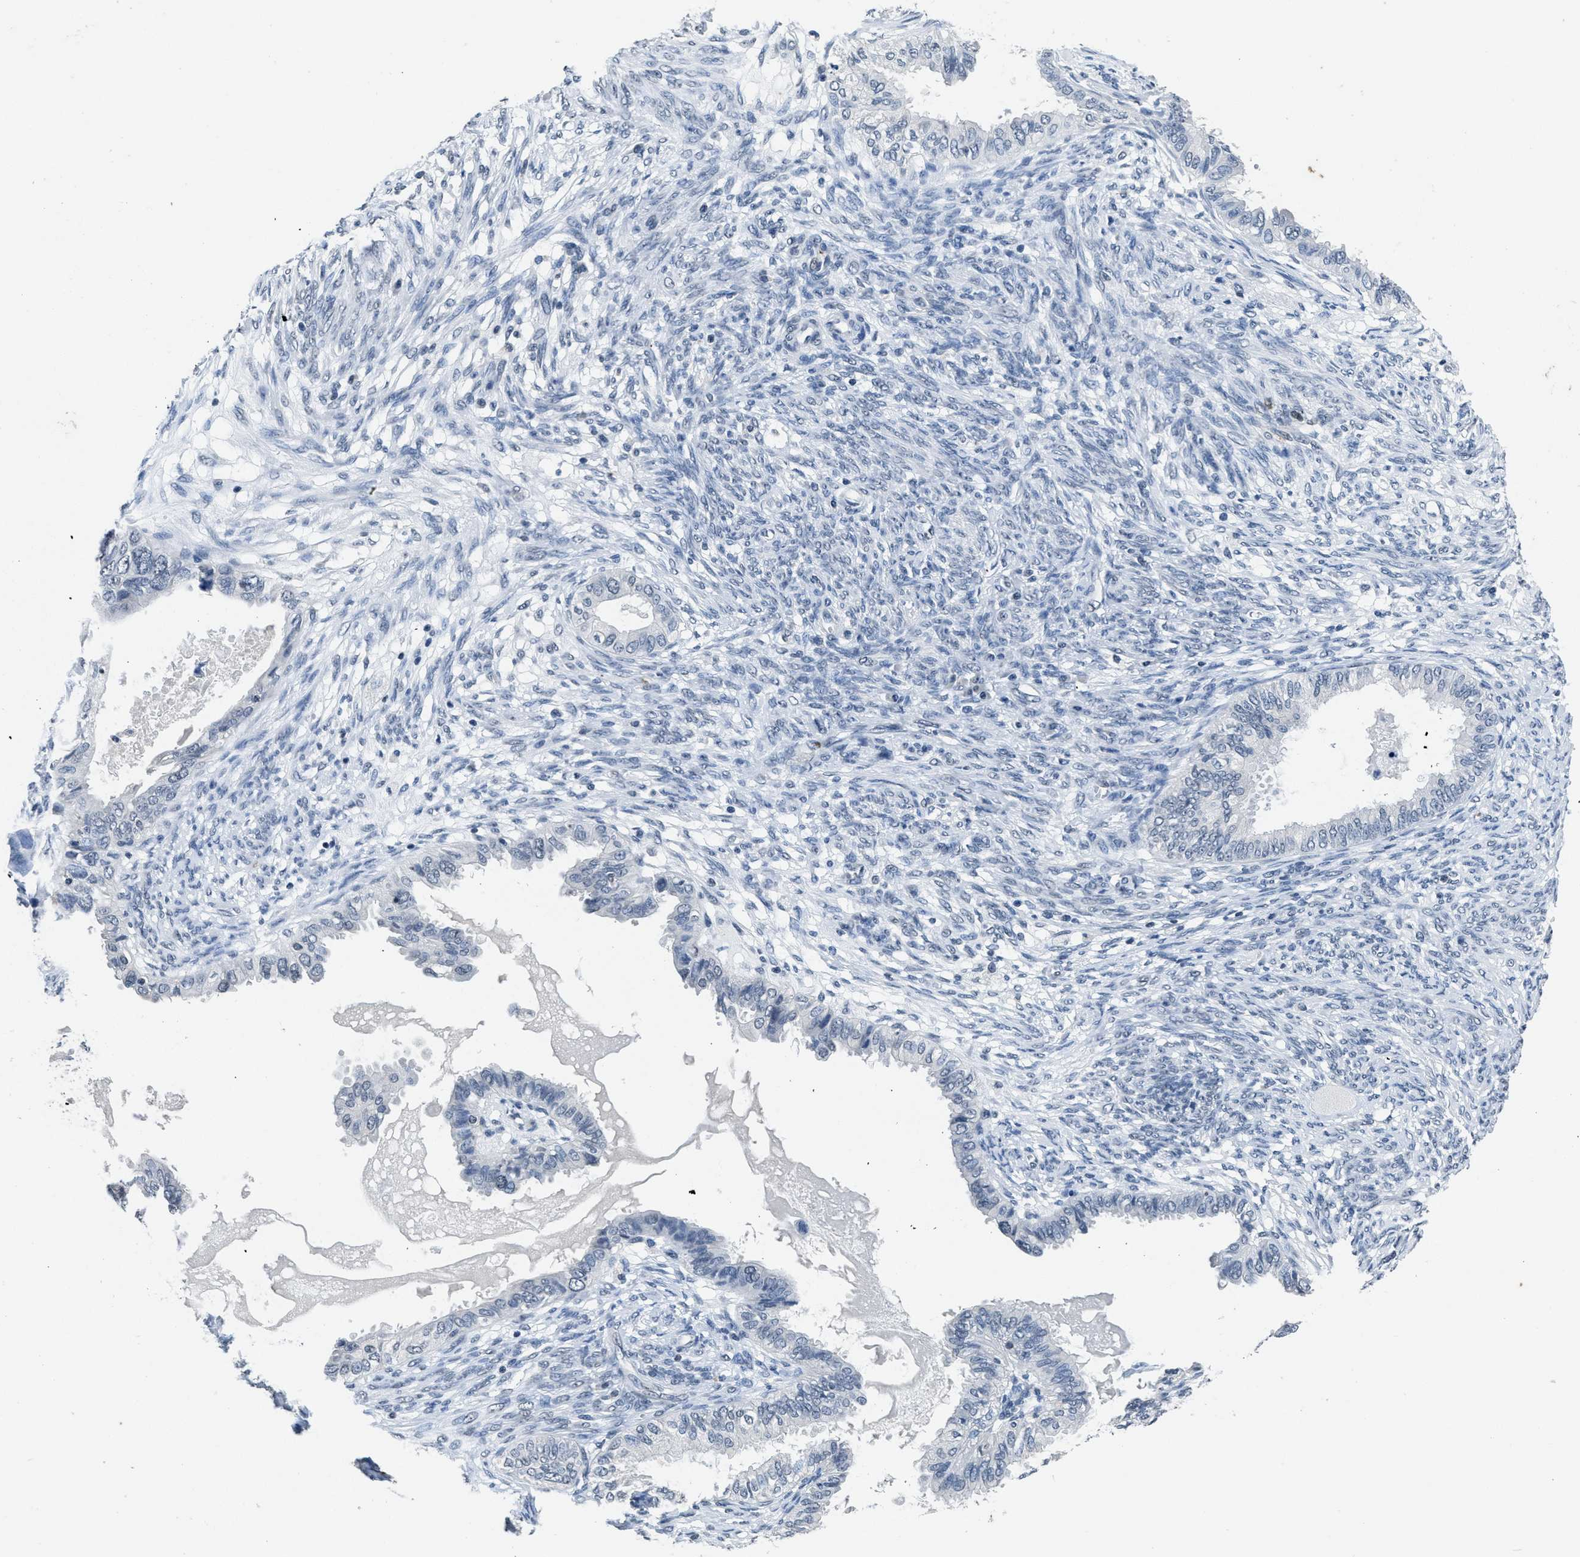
{"staining": {"intensity": "negative", "quantity": "none", "location": "none"}, "tissue": "cervical cancer", "cell_type": "Tumor cells", "image_type": "cancer", "snomed": [{"axis": "morphology", "description": "Normal tissue, NOS"}, {"axis": "morphology", "description": "Adenocarcinoma, NOS"}, {"axis": "topography", "description": "Cervix"}, {"axis": "topography", "description": "Endometrium"}], "caption": "This is an immunohistochemistry (IHC) image of cervical cancer (adenocarcinoma). There is no expression in tumor cells.", "gene": "ITGA2B", "patient": {"sex": "female", "age": 86}}